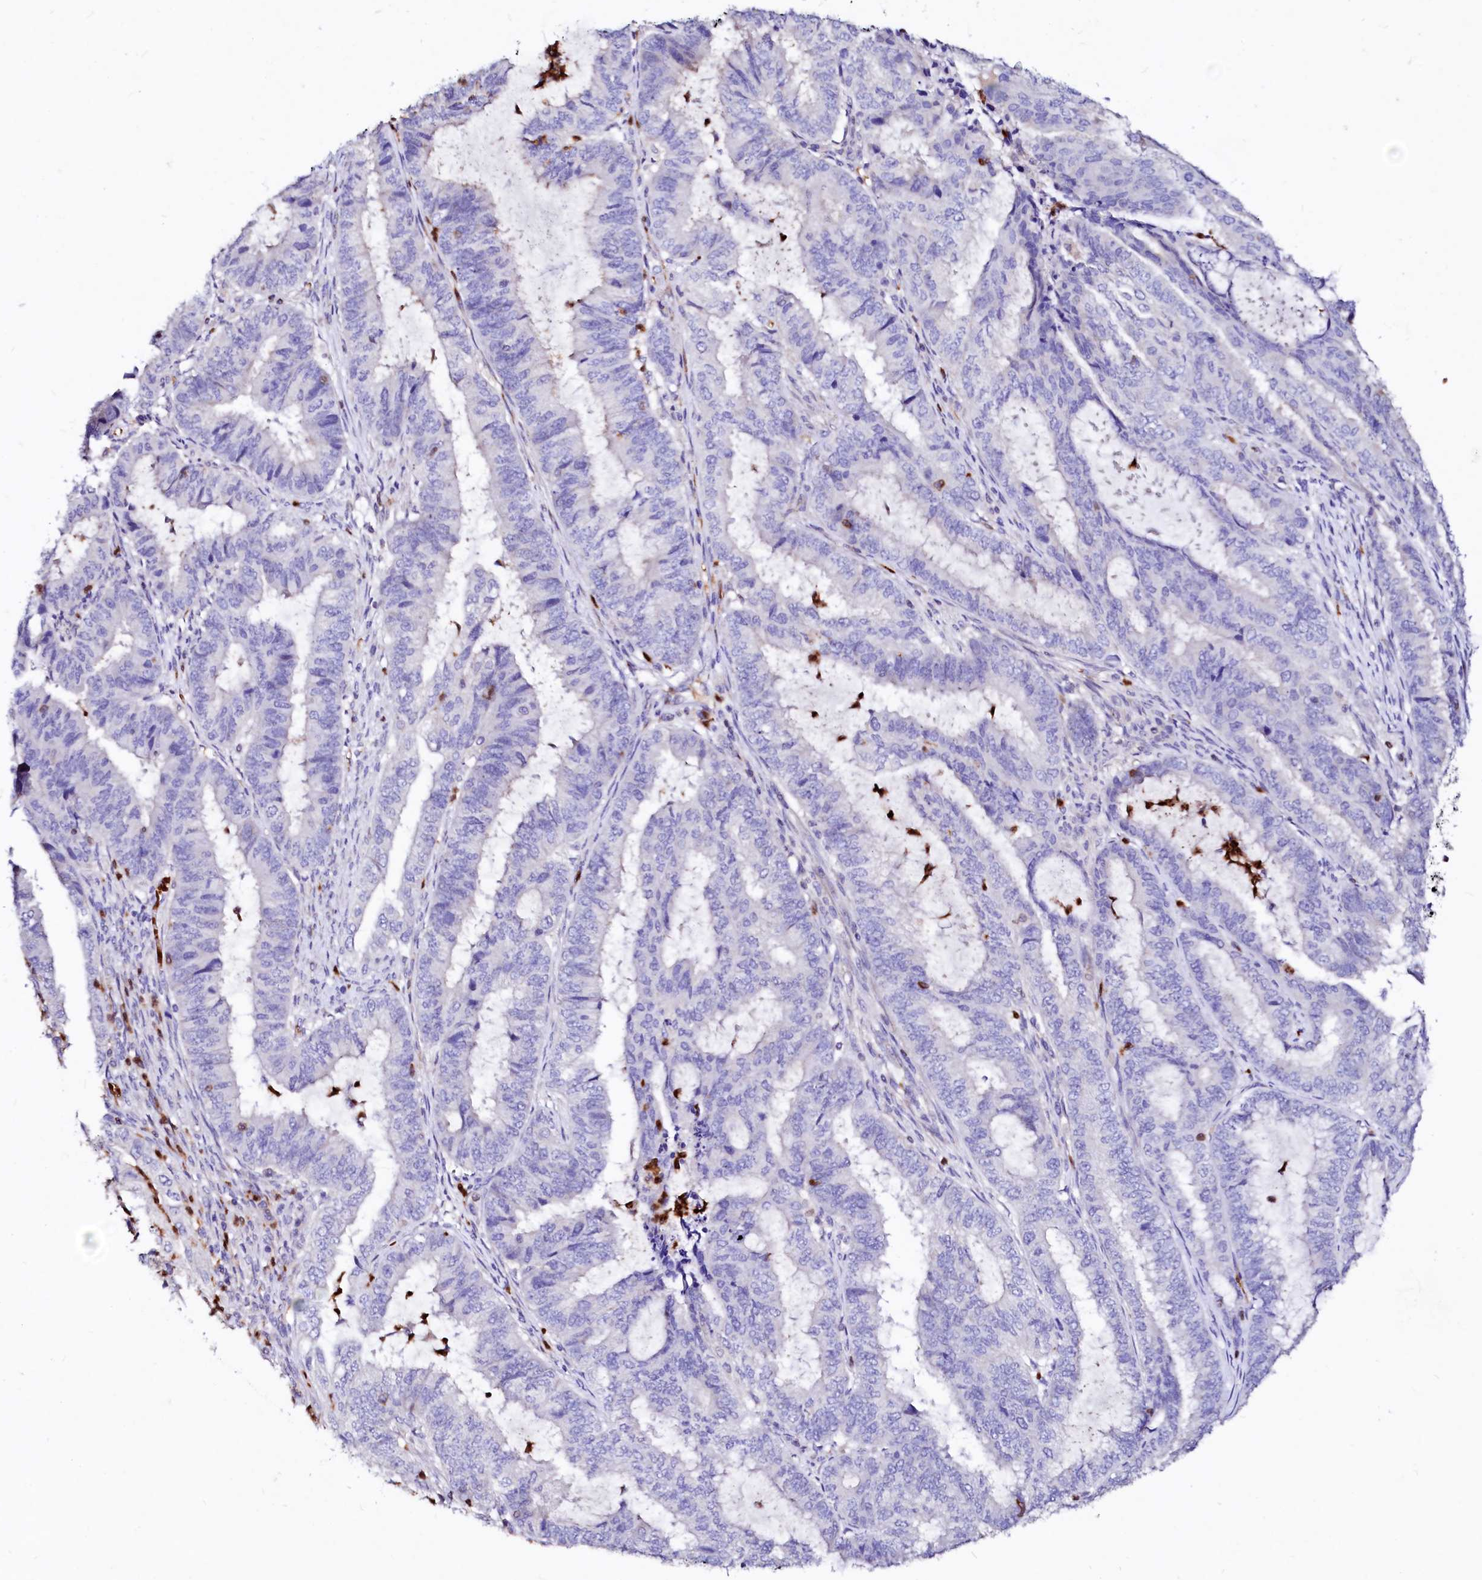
{"staining": {"intensity": "negative", "quantity": "none", "location": "none"}, "tissue": "endometrial cancer", "cell_type": "Tumor cells", "image_type": "cancer", "snomed": [{"axis": "morphology", "description": "Adenocarcinoma, NOS"}, {"axis": "topography", "description": "Endometrium"}], "caption": "This is an immunohistochemistry photomicrograph of adenocarcinoma (endometrial). There is no expression in tumor cells.", "gene": "RAB27A", "patient": {"sex": "female", "age": 51}}